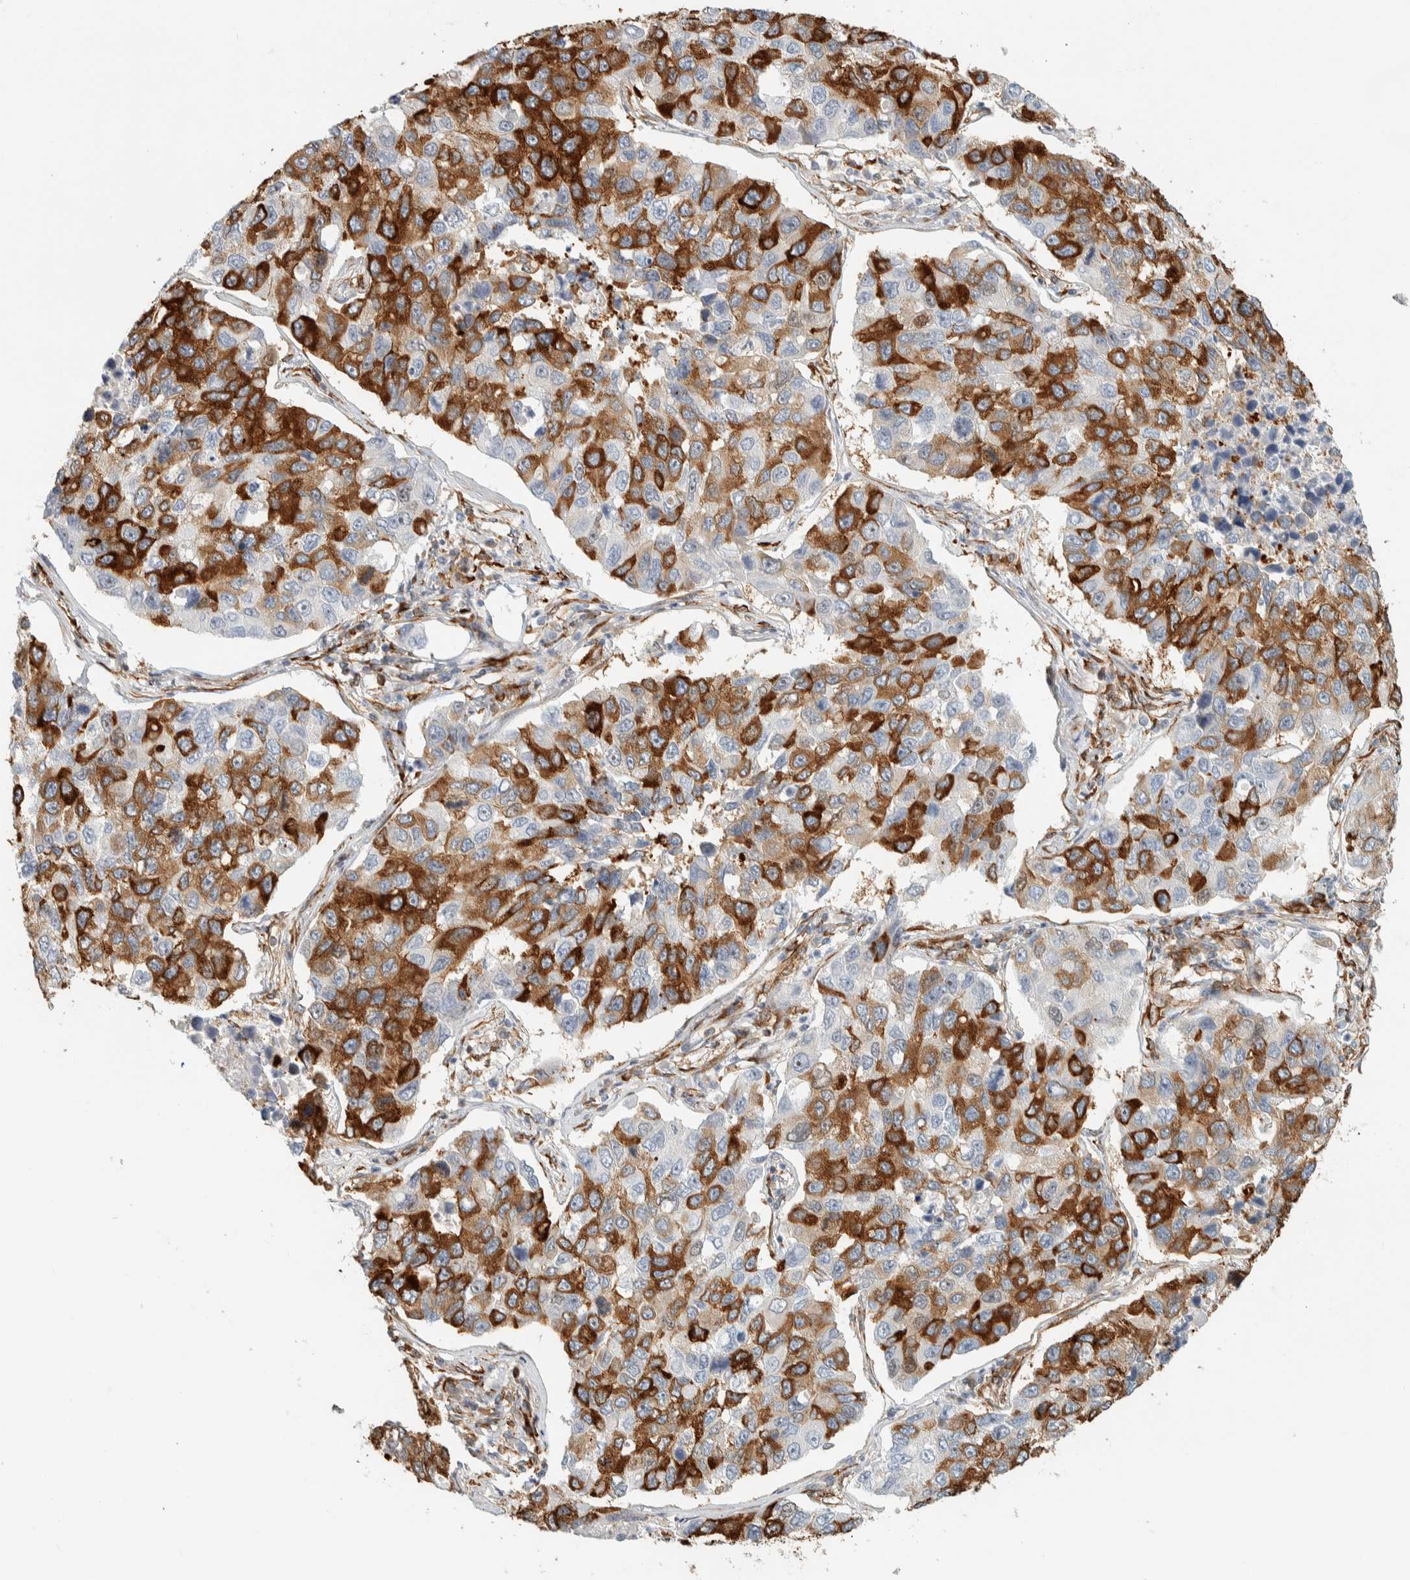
{"staining": {"intensity": "strong", "quantity": "25%-75%", "location": "cytoplasmic/membranous"}, "tissue": "lung cancer", "cell_type": "Tumor cells", "image_type": "cancer", "snomed": [{"axis": "morphology", "description": "Adenocarcinoma, NOS"}, {"axis": "topography", "description": "Lung"}], "caption": "Adenocarcinoma (lung) stained for a protein (brown) reveals strong cytoplasmic/membranous positive positivity in about 25%-75% of tumor cells.", "gene": "LLGL2", "patient": {"sex": "male", "age": 64}}